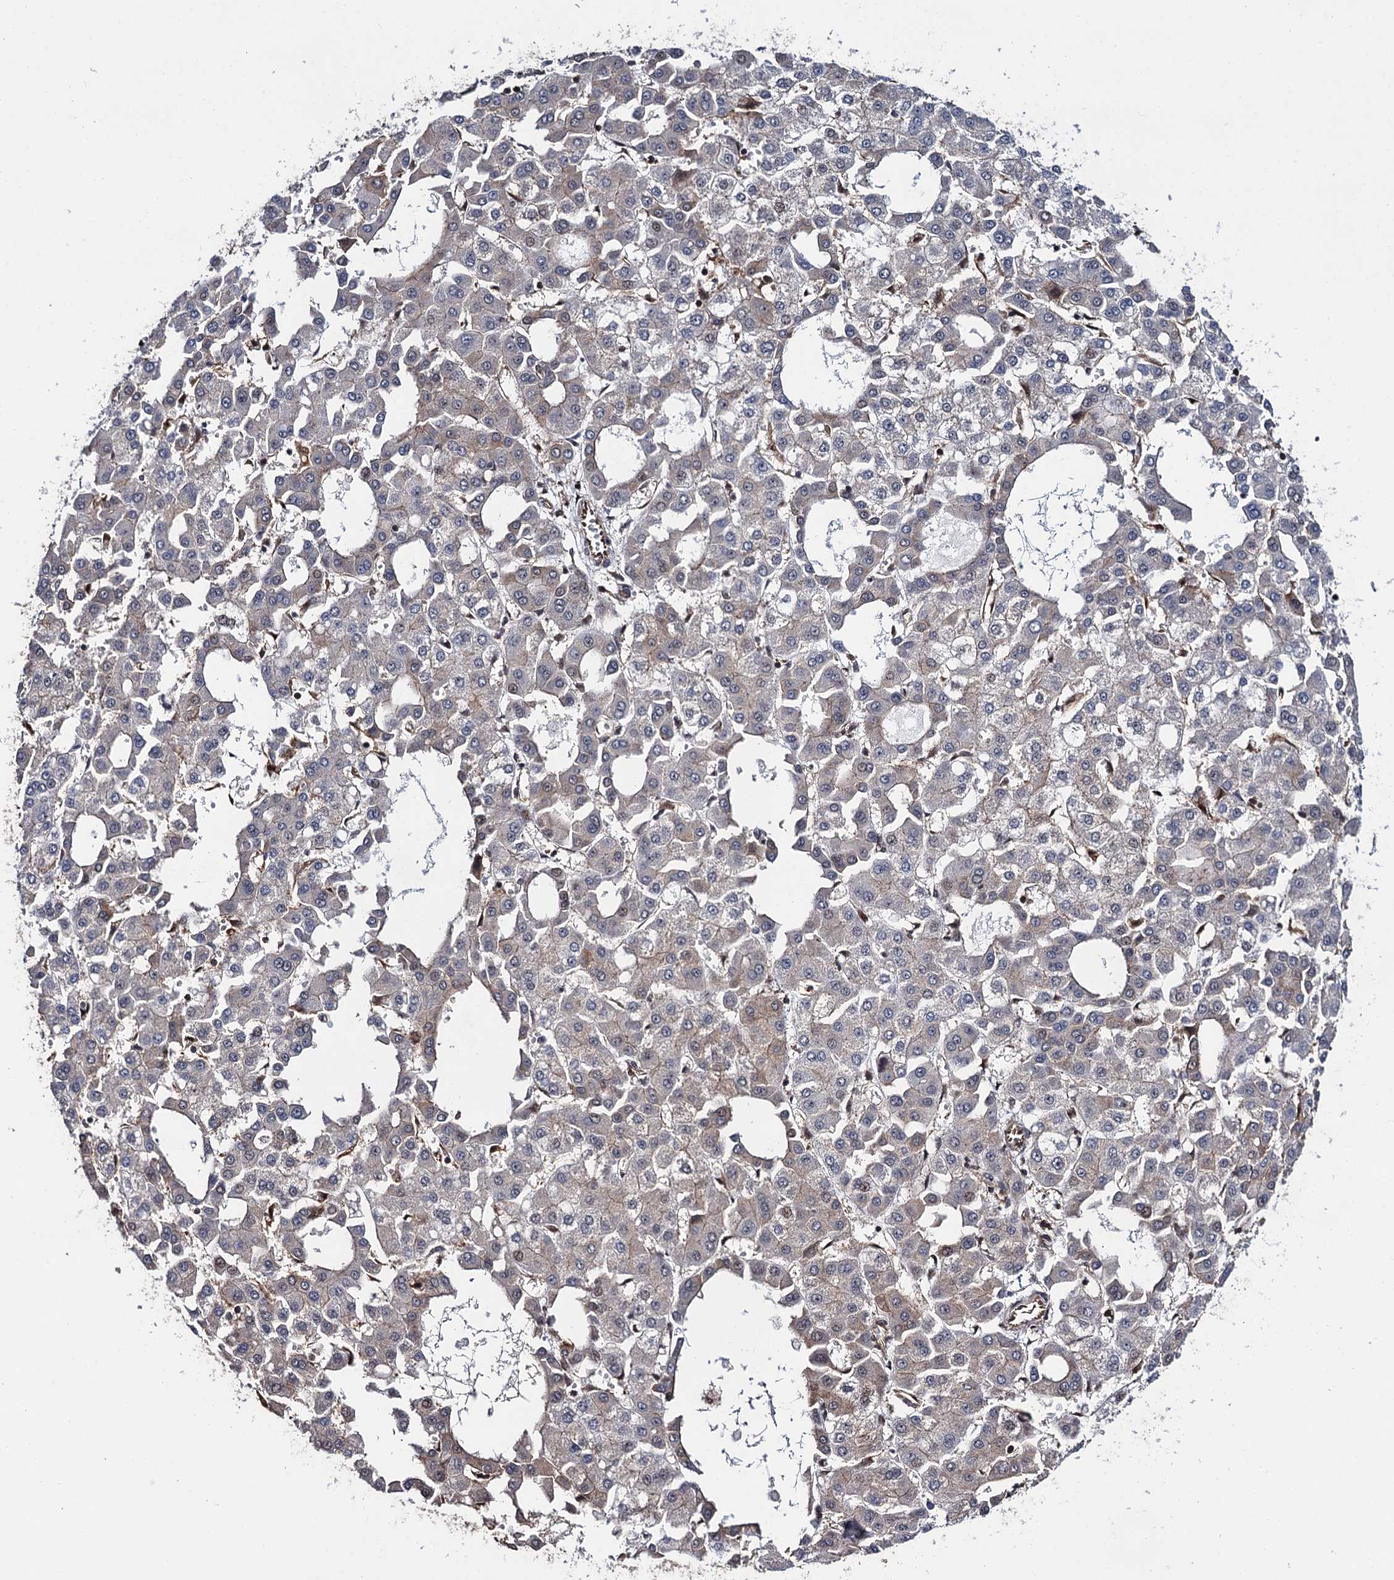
{"staining": {"intensity": "weak", "quantity": "<25%", "location": "cytoplasmic/membranous"}, "tissue": "liver cancer", "cell_type": "Tumor cells", "image_type": "cancer", "snomed": [{"axis": "morphology", "description": "Carcinoma, Hepatocellular, NOS"}, {"axis": "topography", "description": "Liver"}], "caption": "This is an IHC micrograph of liver hepatocellular carcinoma. There is no staining in tumor cells.", "gene": "CDC23", "patient": {"sex": "male", "age": 47}}